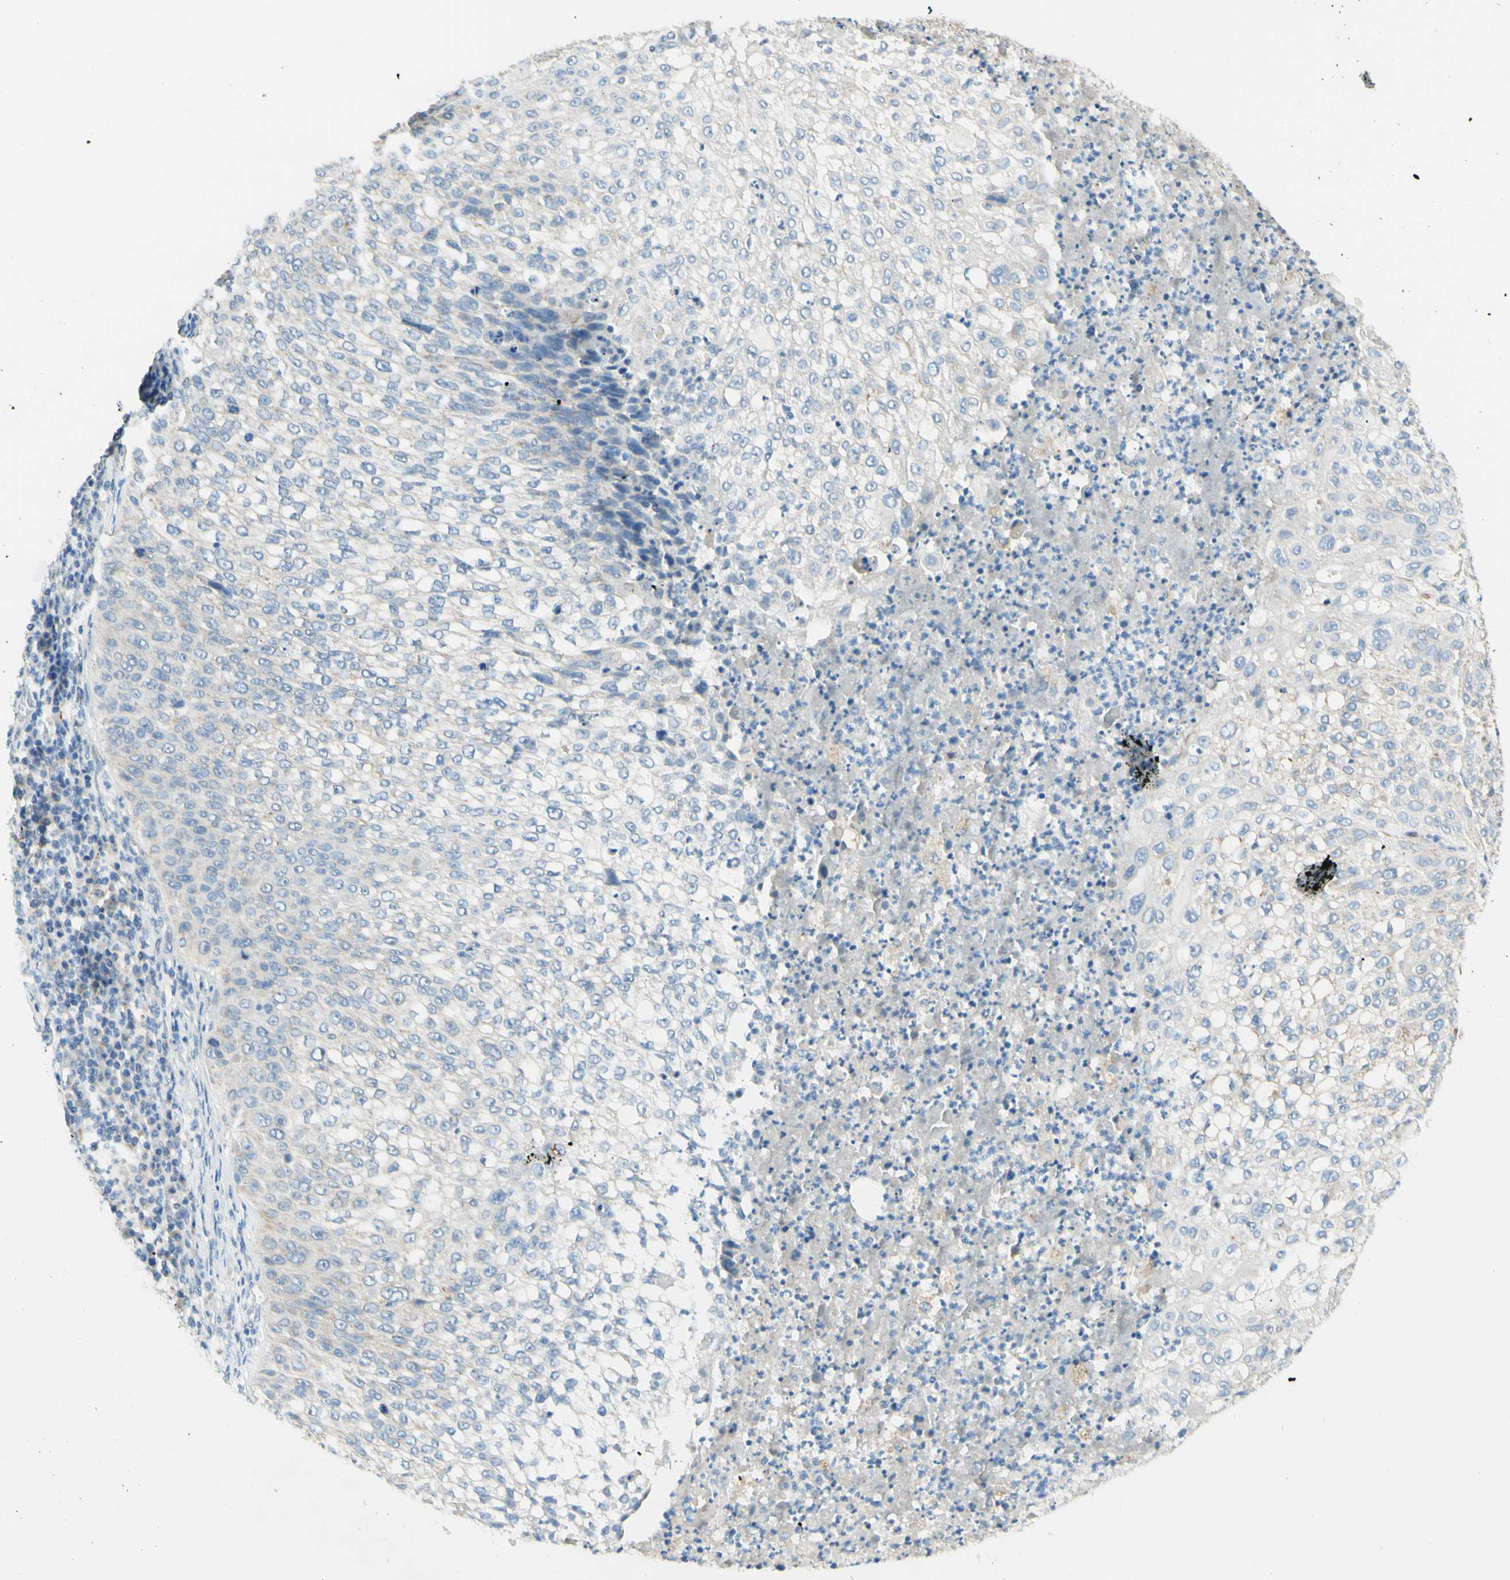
{"staining": {"intensity": "negative", "quantity": "none", "location": "none"}, "tissue": "lung cancer", "cell_type": "Tumor cells", "image_type": "cancer", "snomed": [{"axis": "morphology", "description": "Inflammation, NOS"}, {"axis": "morphology", "description": "Squamous cell carcinoma, NOS"}, {"axis": "topography", "description": "Lymph node"}, {"axis": "topography", "description": "Soft tissue"}, {"axis": "topography", "description": "Lung"}], "caption": "IHC image of neoplastic tissue: human lung cancer stained with DAB (3,3'-diaminobenzidine) displays no significant protein positivity in tumor cells. (Brightfield microscopy of DAB immunohistochemistry at high magnification).", "gene": "ARMC10", "patient": {"sex": "male", "age": 66}}